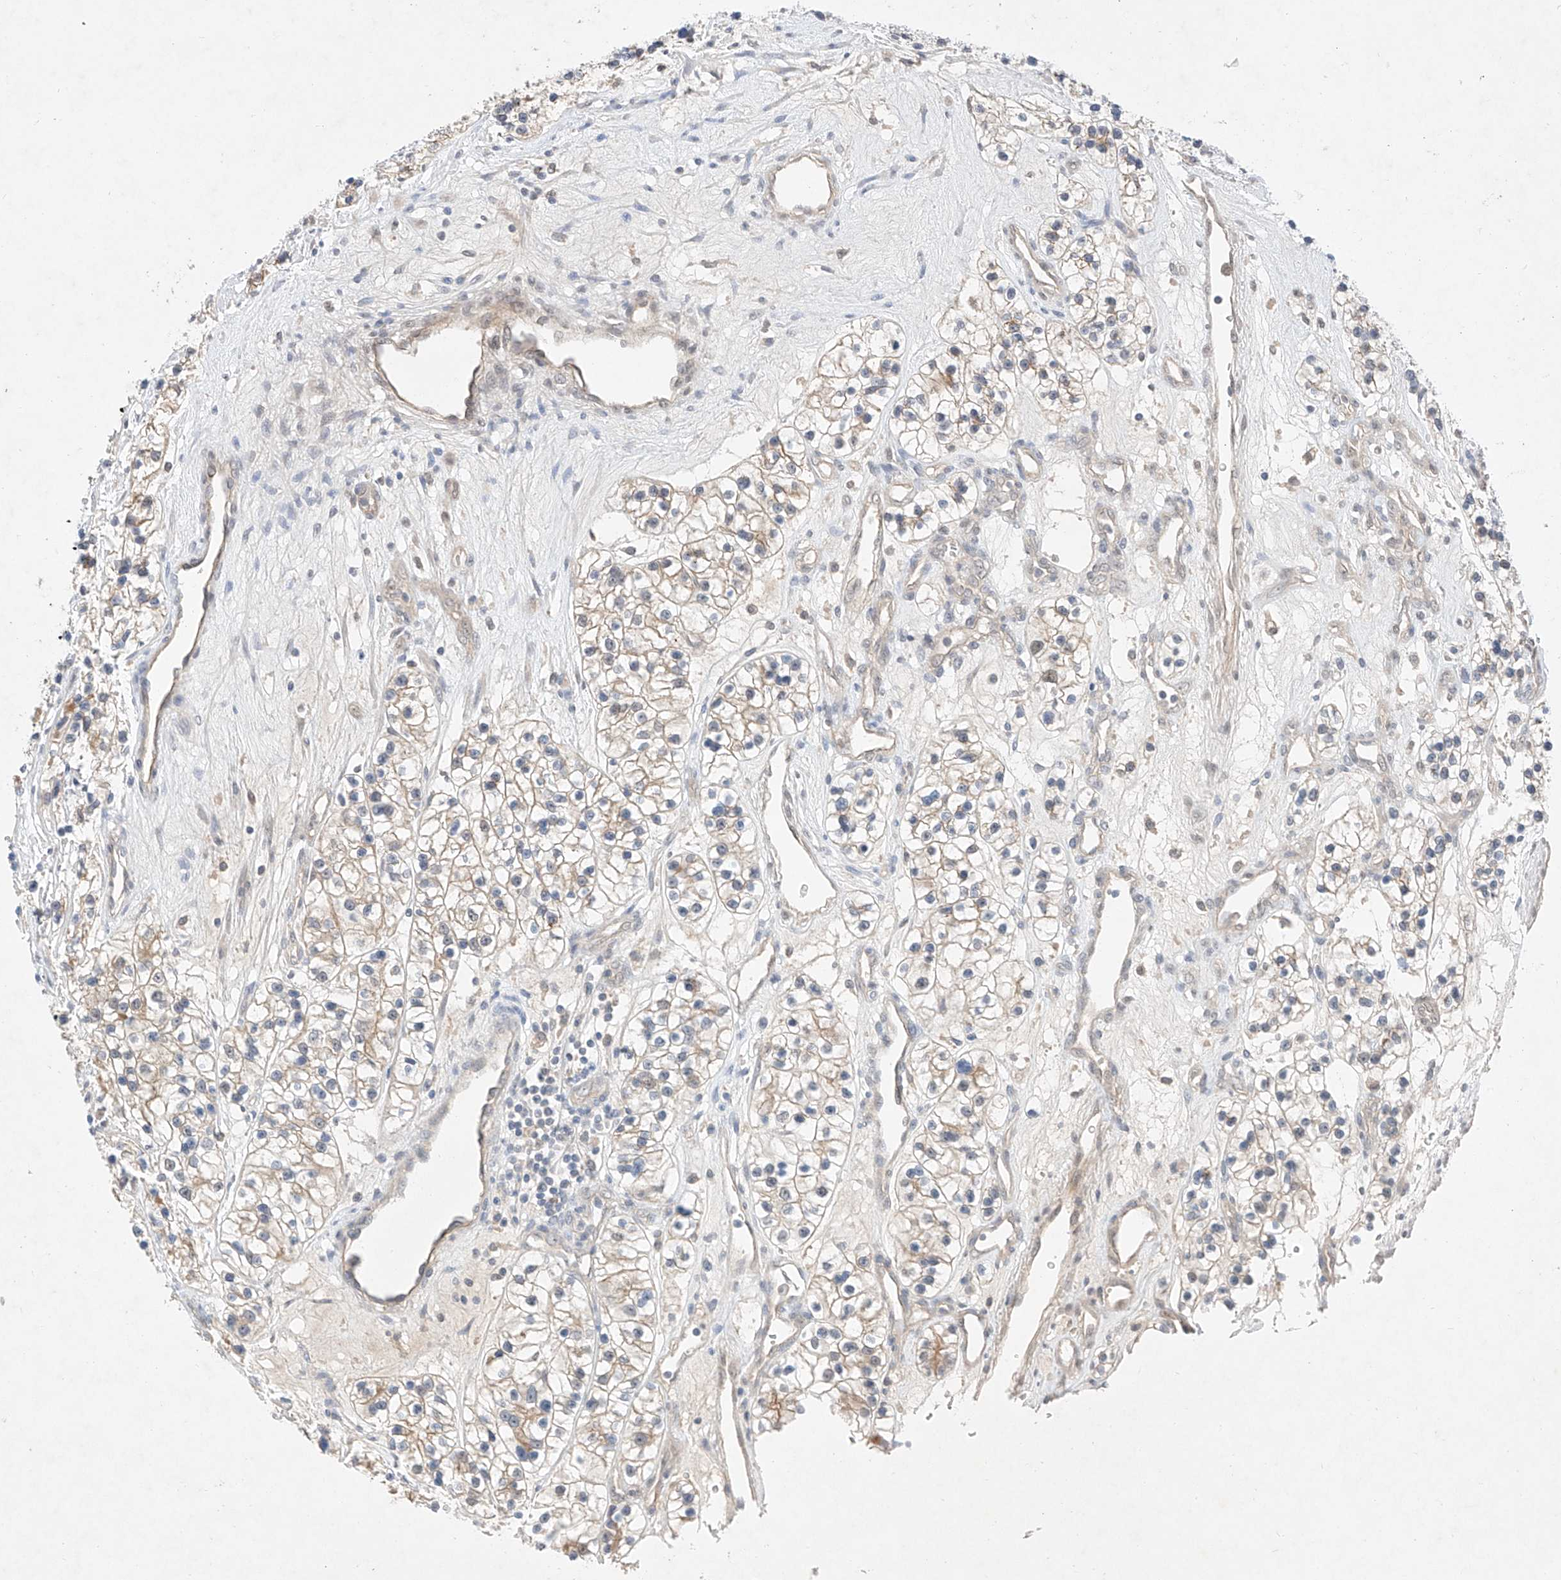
{"staining": {"intensity": "negative", "quantity": "none", "location": "none"}, "tissue": "renal cancer", "cell_type": "Tumor cells", "image_type": "cancer", "snomed": [{"axis": "morphology", "description": "Adenocarcinoma, NOS"}, {"axis": "topography", "description": "Kidney"}], "caption": "The immunohistochemistry (IHC) image has no significant positivity in tumor cells of renal cancer tissue. (DAB (3,3'-diaminobenzidine) immunohistochemistry visualized using brightfield microscopy, high magnification).", "gene": "IL22RA2", "patient": {"sex": "female", "age": 57}}